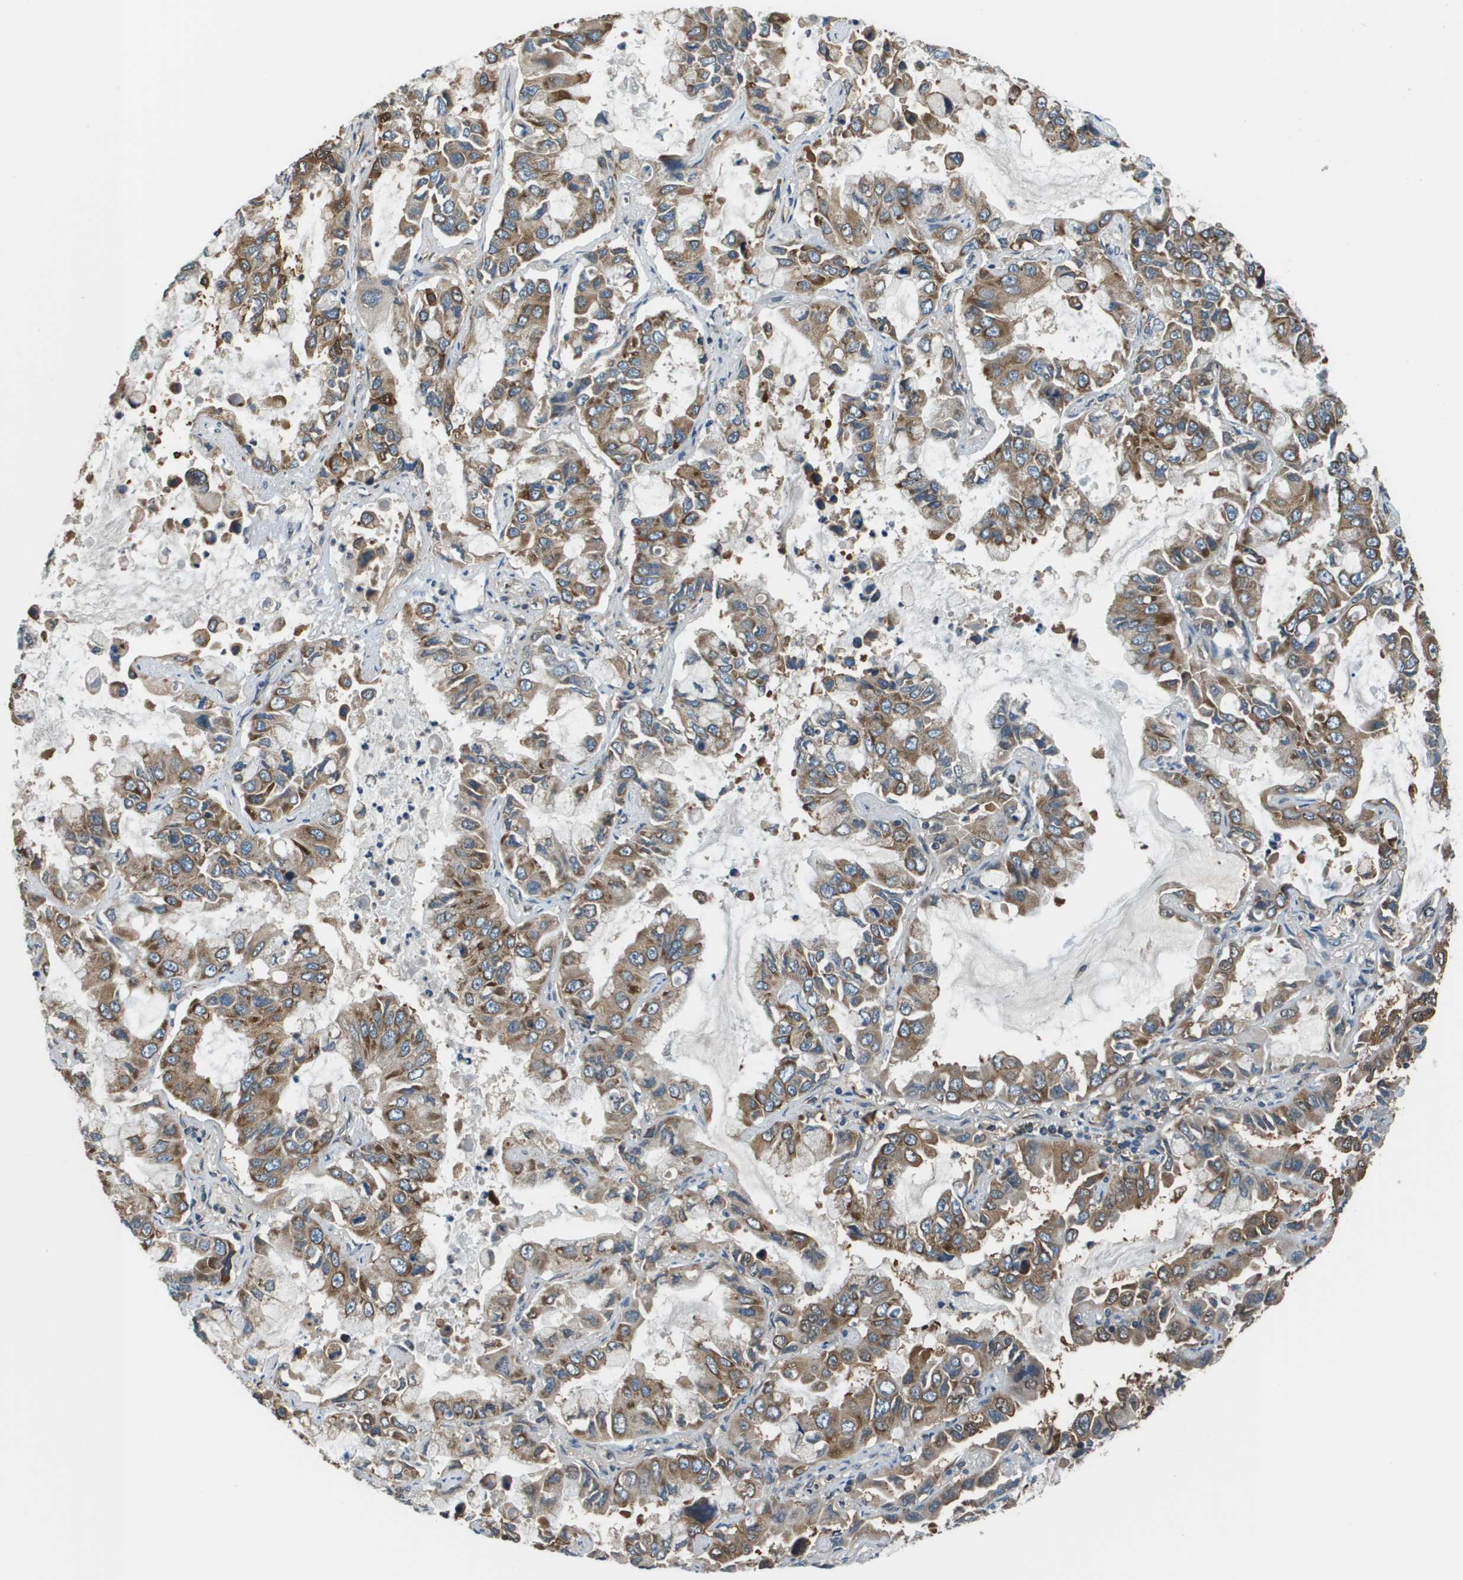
{"staining": {"intensity": "moderate", "quantity": ">75%", "location": "cytoplasmic/membranous"}, "tissue": "lung cancer", "cell_type": "Tumor cells", "image_type": "cancer", "snomed": [{"axis": "morphology", "description": "Adenocarcinoma, NOS"}, {"axis": "topography", "description": "Lung"}], "caption": "Moderate cytoplasmic/membranous staining is present in about >75% of tumor cells in adenocarcinoma (lung).", "gene": "SEC62", "patient": {"sex": "male", "age": 64}}